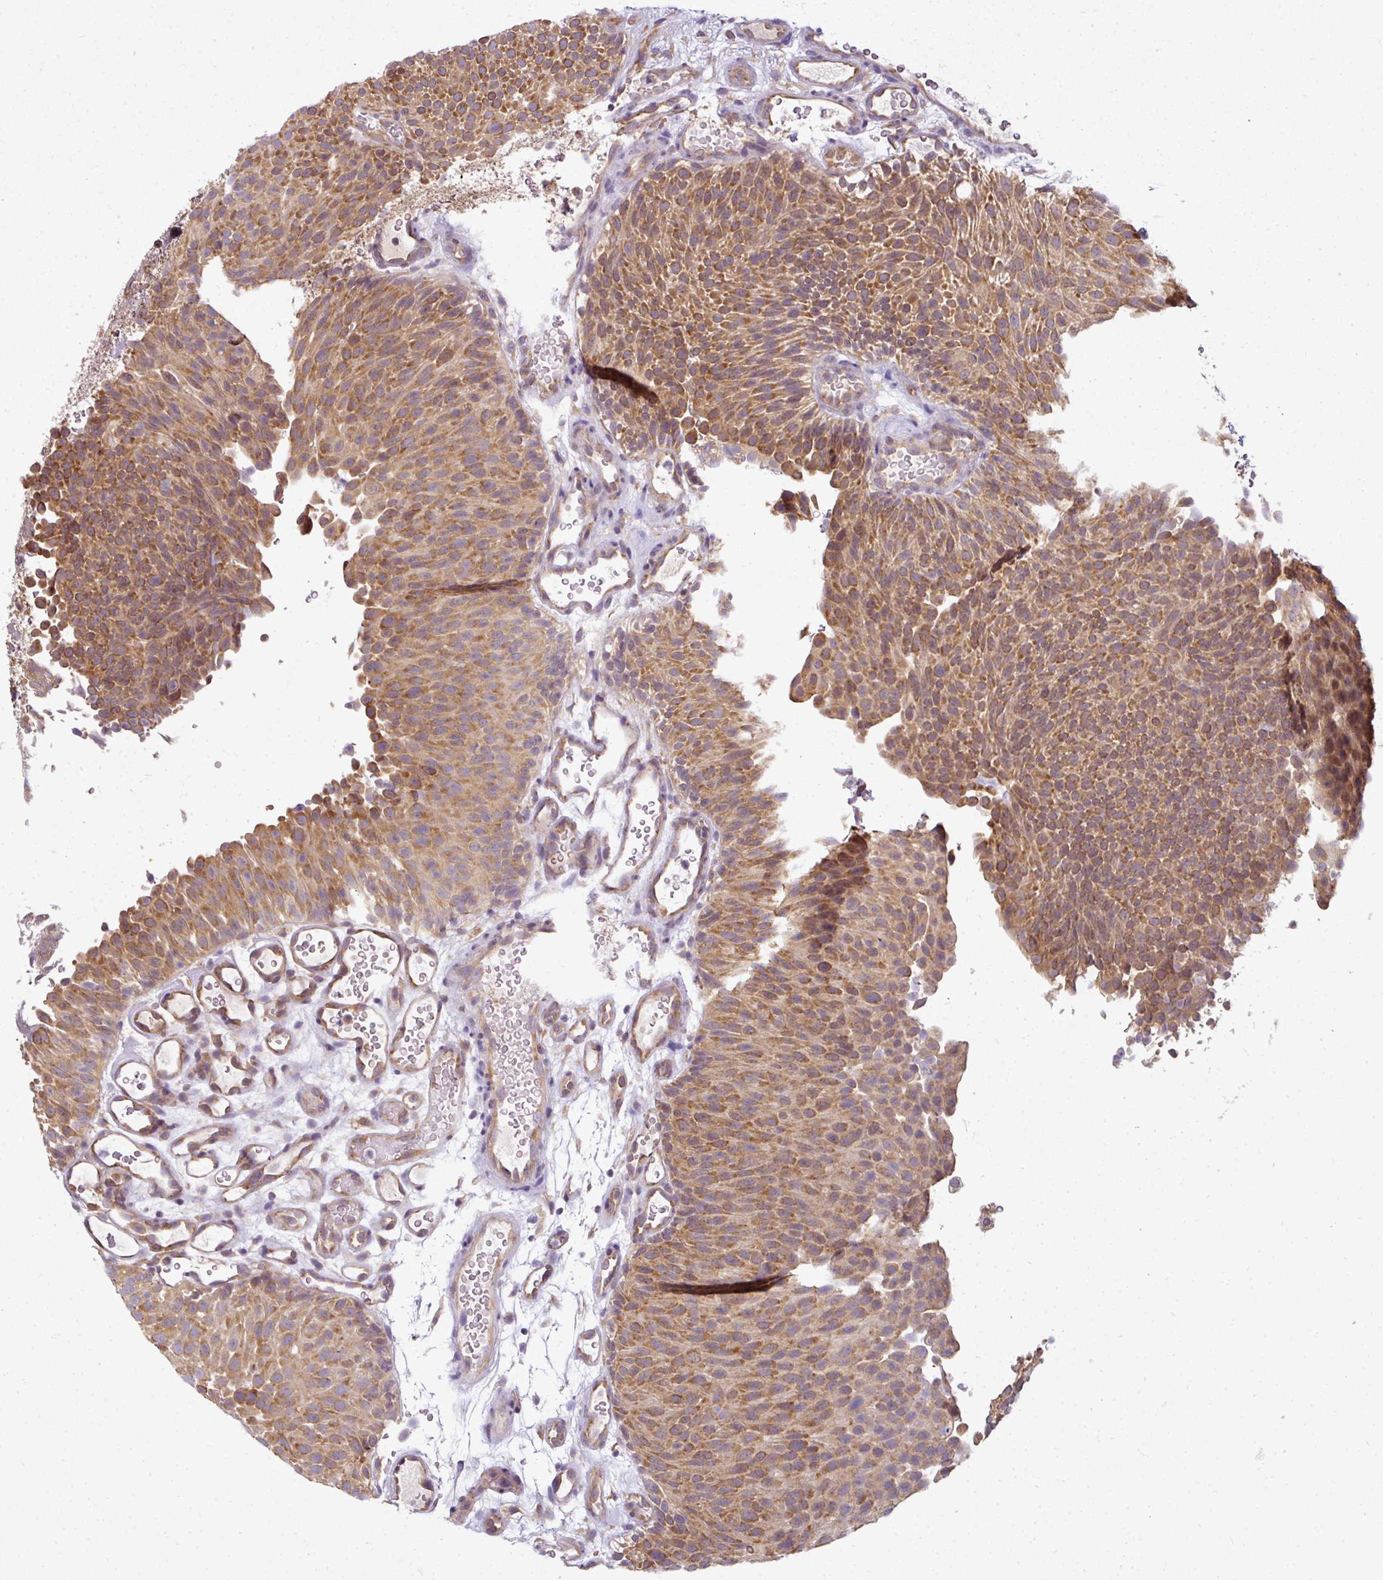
{"staining": {"intensity": "moderate", "quantity": ">75%", "location": "cytoplasmic/membranous"}, "tissue": "urothelial cancer", "cell_type": "Tumor cells", "image_type": "cancer", "snomed": [{"axis": "morphology", "description": "Urothelial carcinoma, Low grade"}, {"axis": "topography", "description": "Urinary bladder"}], "caption": "Brown immunohistochemical staining in urothelial cancer reveals moderate cytoplasmic/membranous expression in approximately >75% of tumor cells.", "gene": "RBM4B", "patient": {"sex": "male", "age": 78}}